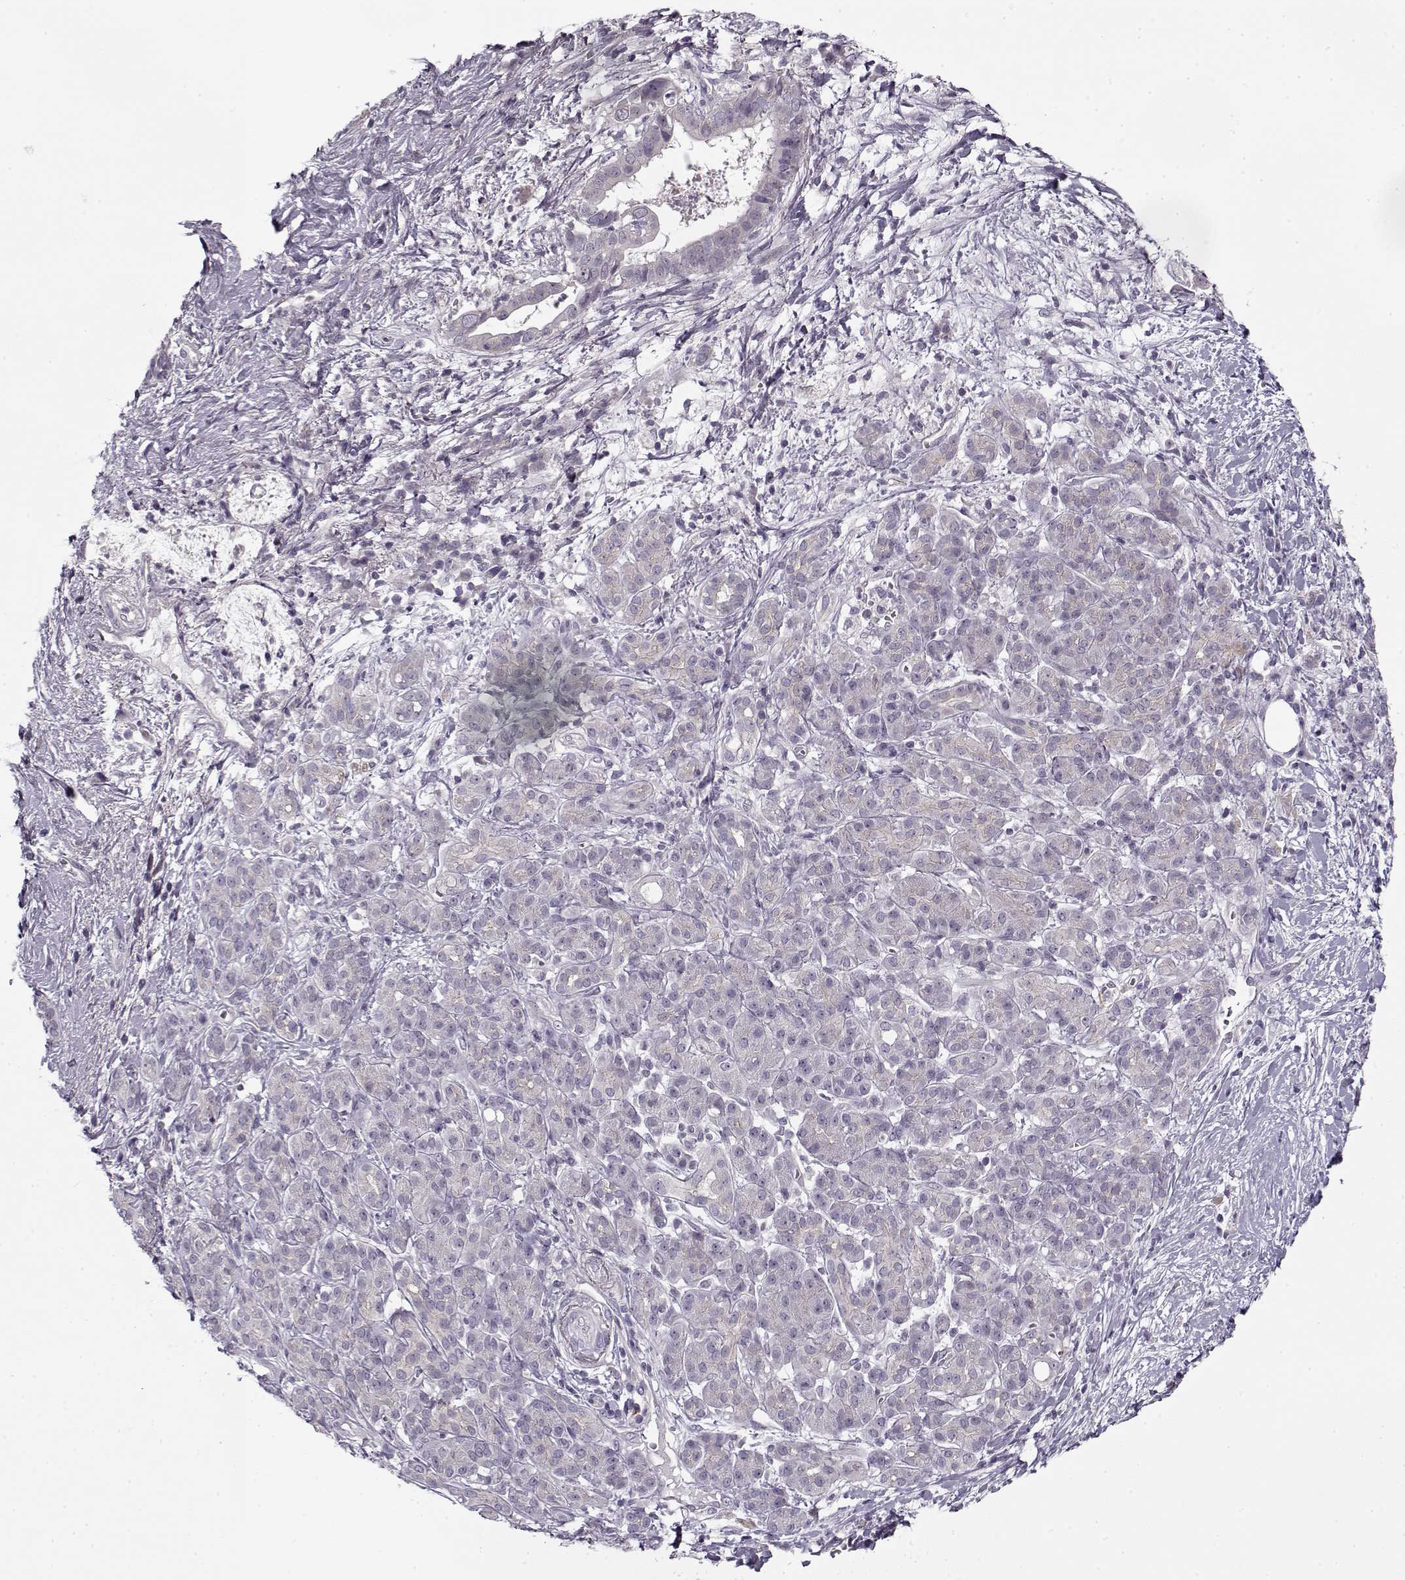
{"staining": {"intensity": "negative", "quantity": "none", "location": "none"}, "tissue": "pancreatic cancer", "cell_type": "Tumor cells", "image_type": "cancer", "snomed": [{"axis": "morphology", "description": "Adenocarcinoma, NOS"}, {"axis": "topography", "description": "Pancreas"}], "caption": "Immunohistochemical staining of pancreatic cancer demonstrates no significant expression in tumor cells.", "gene": "PNMT", "patient": {"sex": "male", "age": 61}}